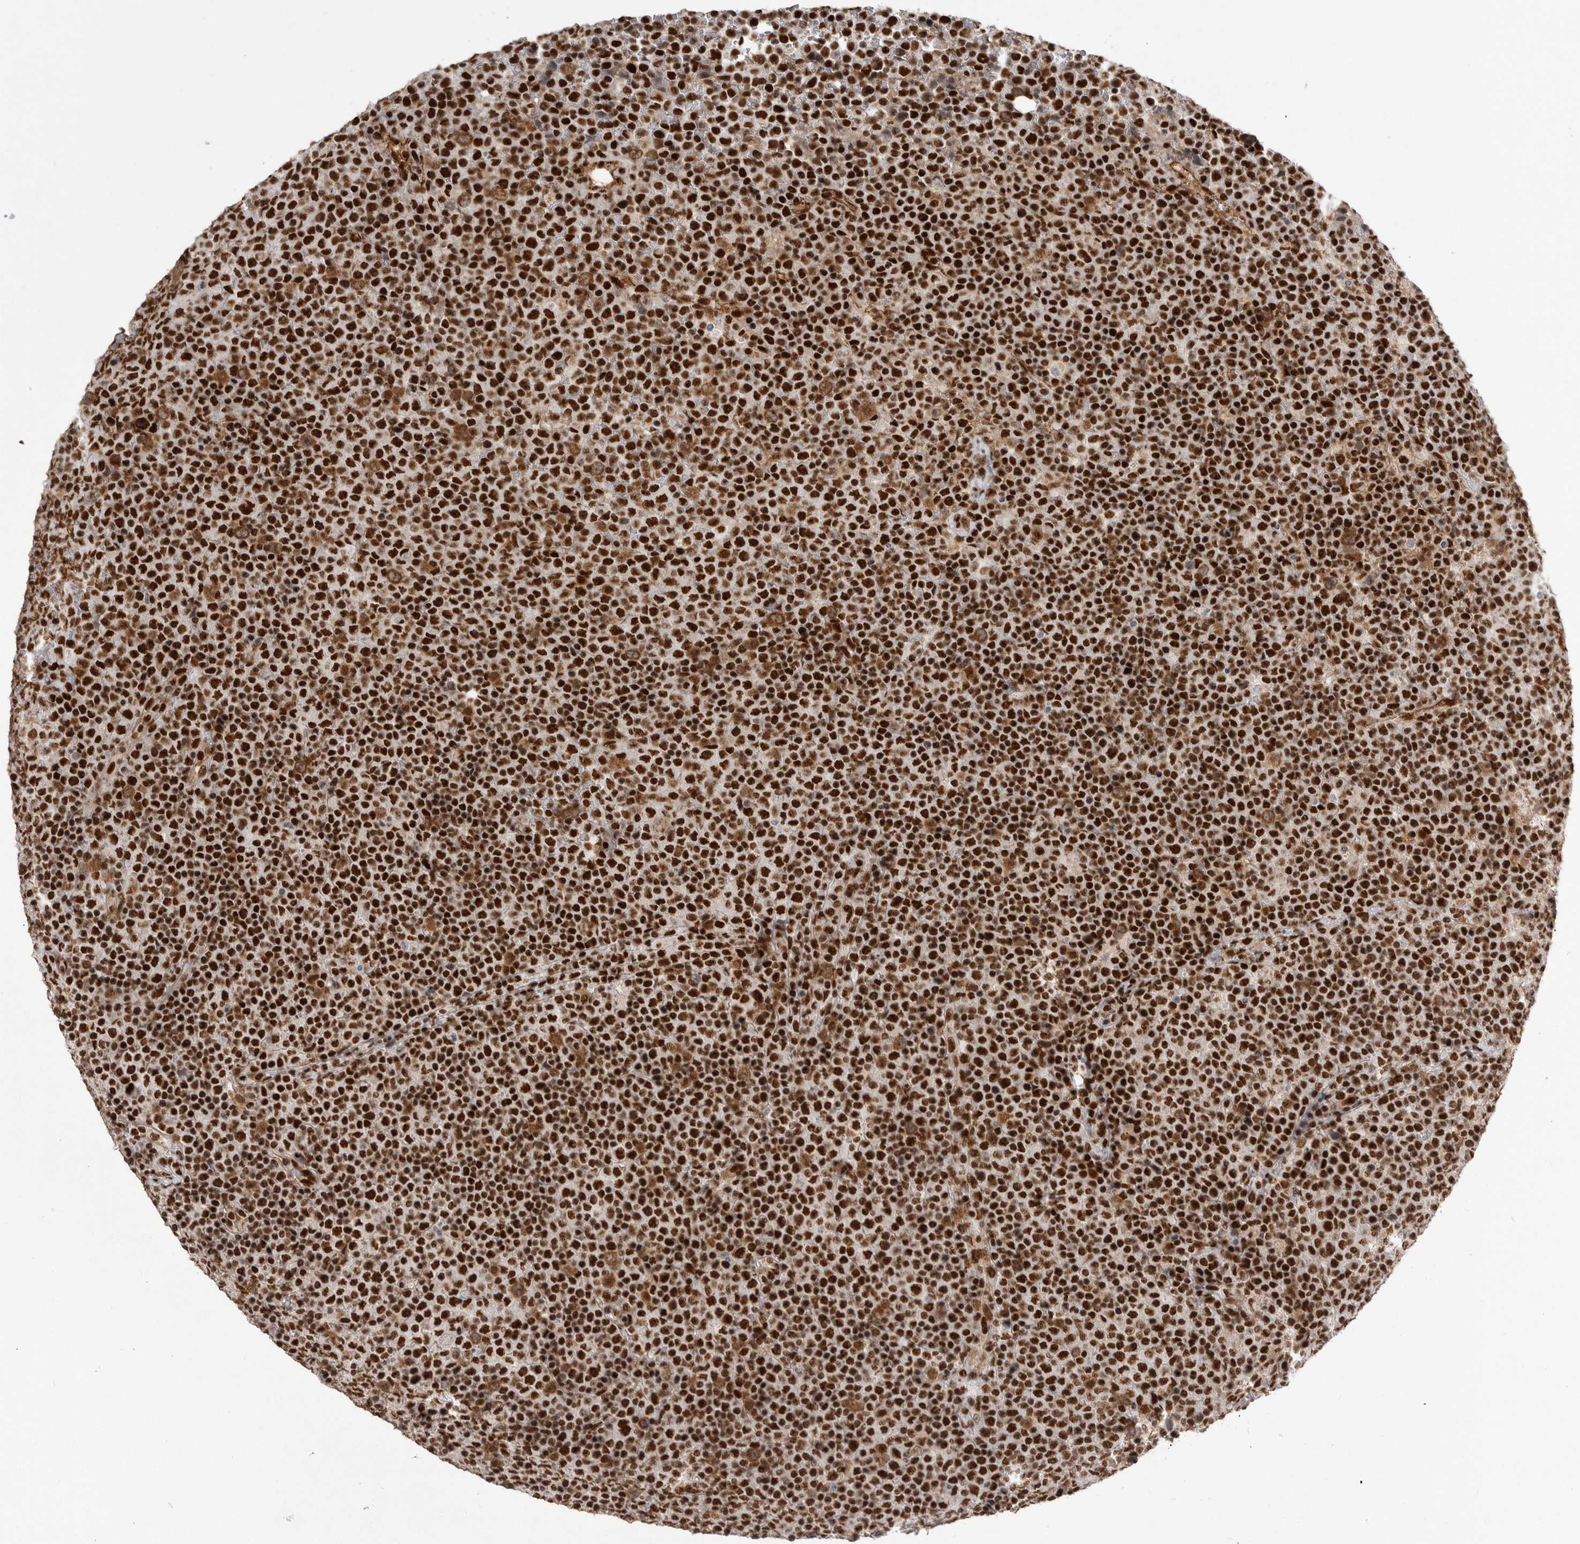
{"staining": {"intensity": "strong", "quantity": ">75%", "location": "cytoplasmic/membranous,nuclear"}, "tissue": "lymphoma", "cell_type": "Tumor cells", "image_type": "cancer", "snomed": [{"axis": "morphology", "description": "Malignant lymphoma, non-Hodgkin's type, High grade"}, {"axis": "topography", "description": "Lymph node"}], "caption": "Immunohistochemical staining of lymphoma exhibits high levels of strong cytoplasmic/membranous and nuclear positivity in about >75% of tumor cells.", "gene": "PPP1R8", "patient": {"sex": "male", "age": 13}}